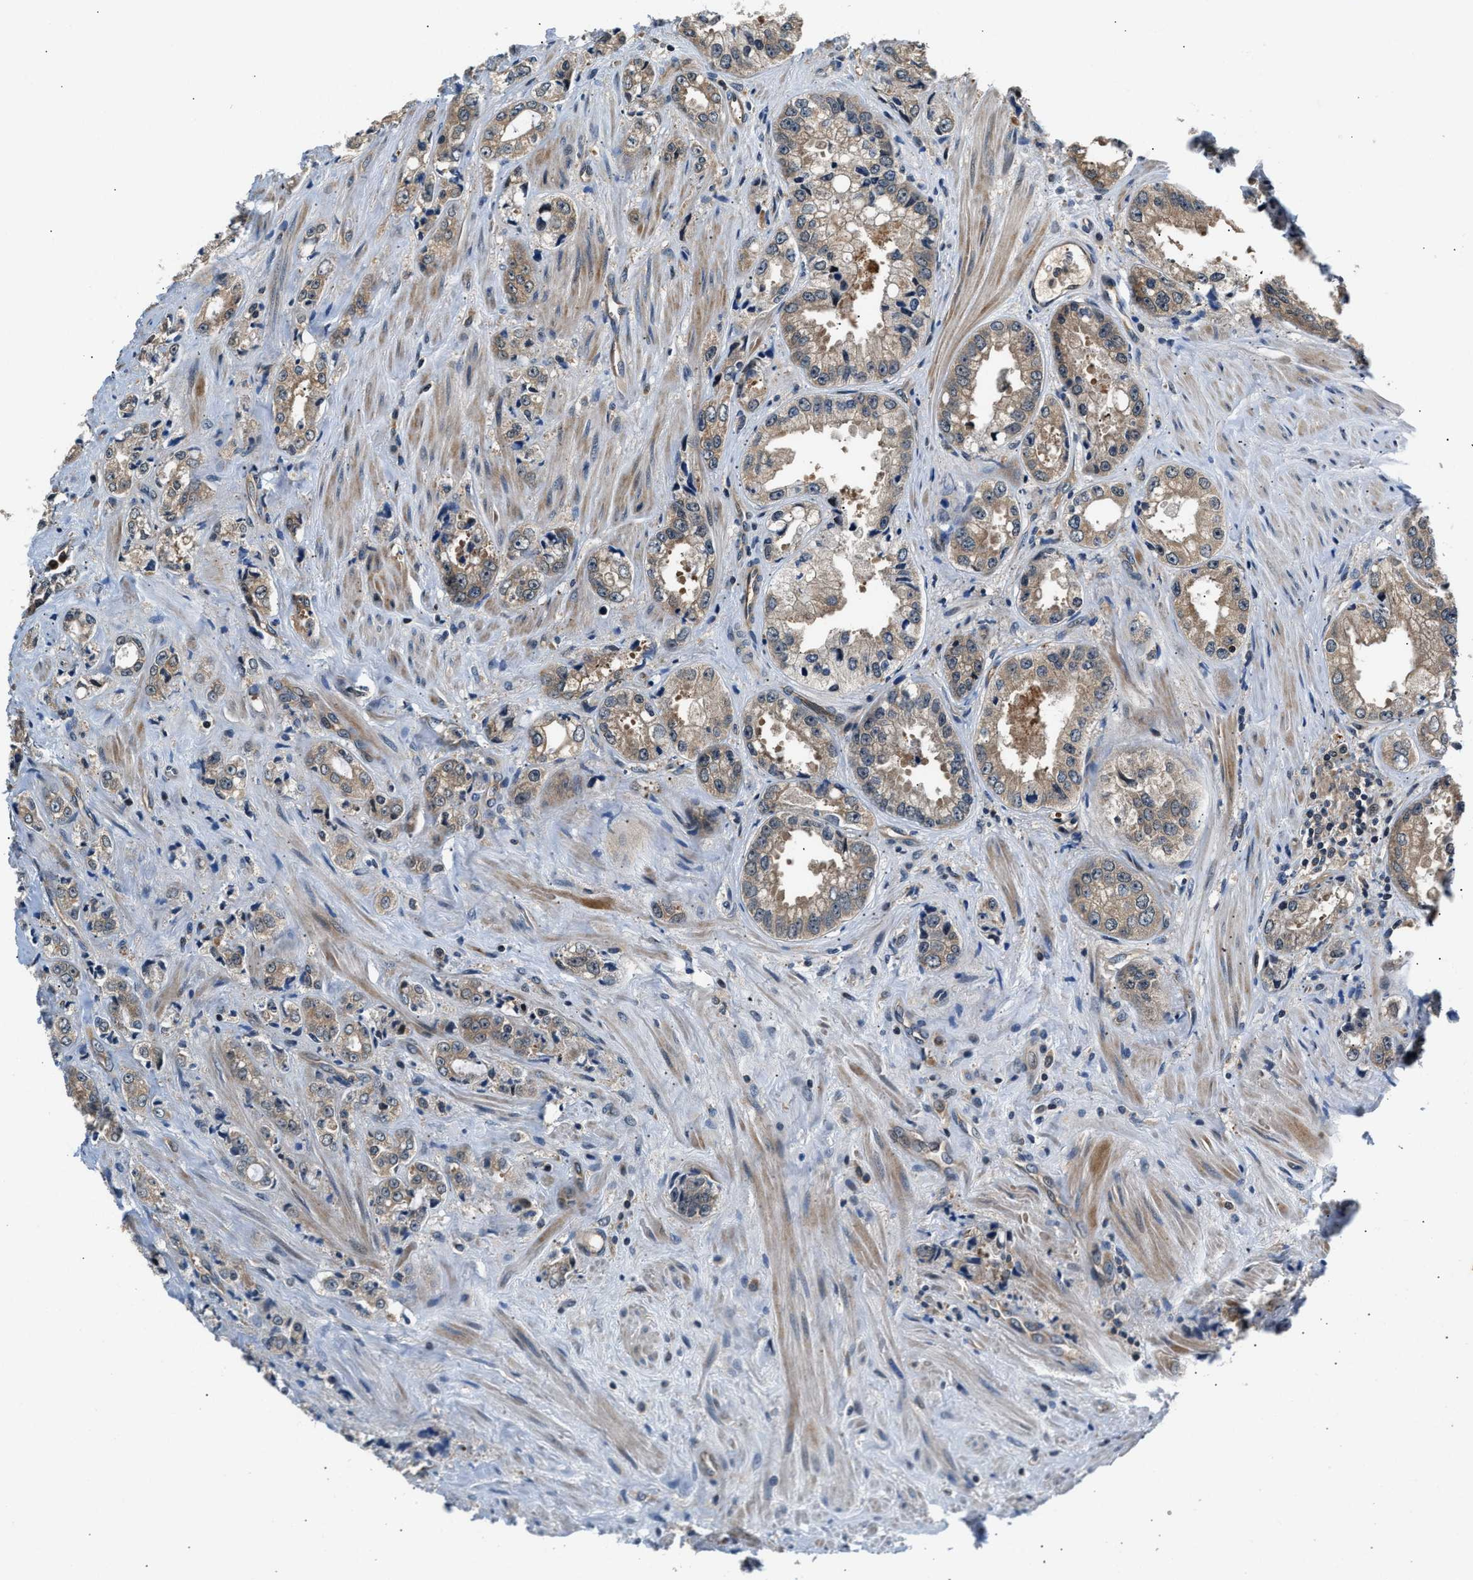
{"staining": {"intensity": "weak", "quantity": ">75%", "location": "cytoplasmic/membranous"}, "tissue": "prostate cancer", "cell_type": "Tumor cells", "image_type": "cancer", "snomed": [{"axis": "morphology", "description": "Adenocarcinoma, High grade"}, {"axis": "topography", "description": "Prostate"}], "caption": "High-power microscopy captured an immunohistochemistry (IHC) histopathology image of prostate adenocarcinoma (high-grade), revealing weak cytoplasmic/membranous staining in about >75% of tumor cells.", "gene": "TUT7", "patient": {"sex": "male", "age": 61}}